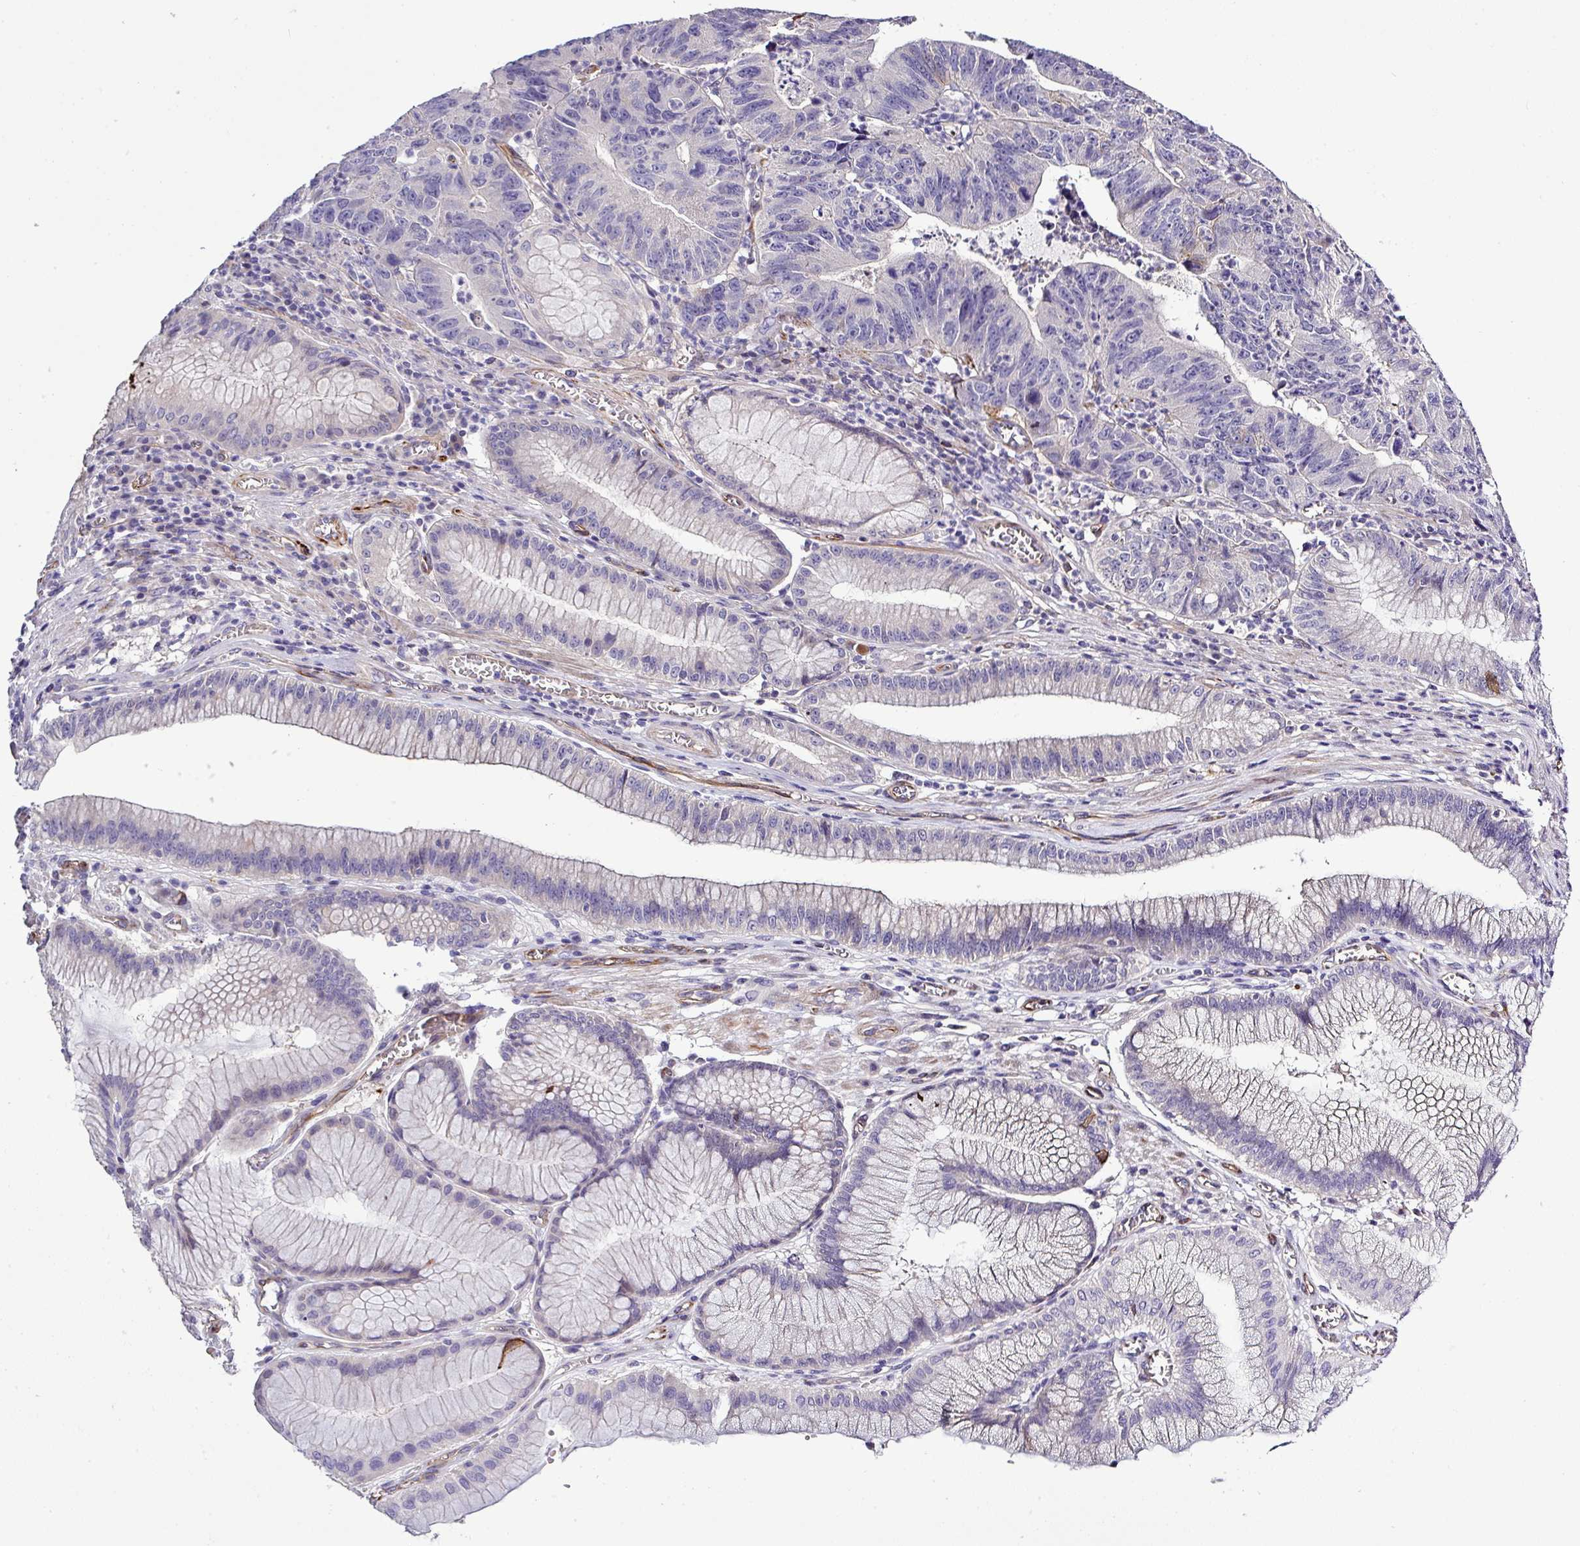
{"staining": {"intensity": "negative", "quantity": "none", "location": "none"}, "tissue": "stomach cancer", "cell_type": "Tumor cells", "image_type": "cancer", "snomed": [{"axis": "morphology", "description": "Adenocarcinoma, NOS"}, {"axis": "topography", "description": "Stomach"}], "caption": "Tumor cells show no significant positivity in adenocarcinoma (stomach).", "gene": "PARD6A", "patient": {"sex": "male", "age": 59}}